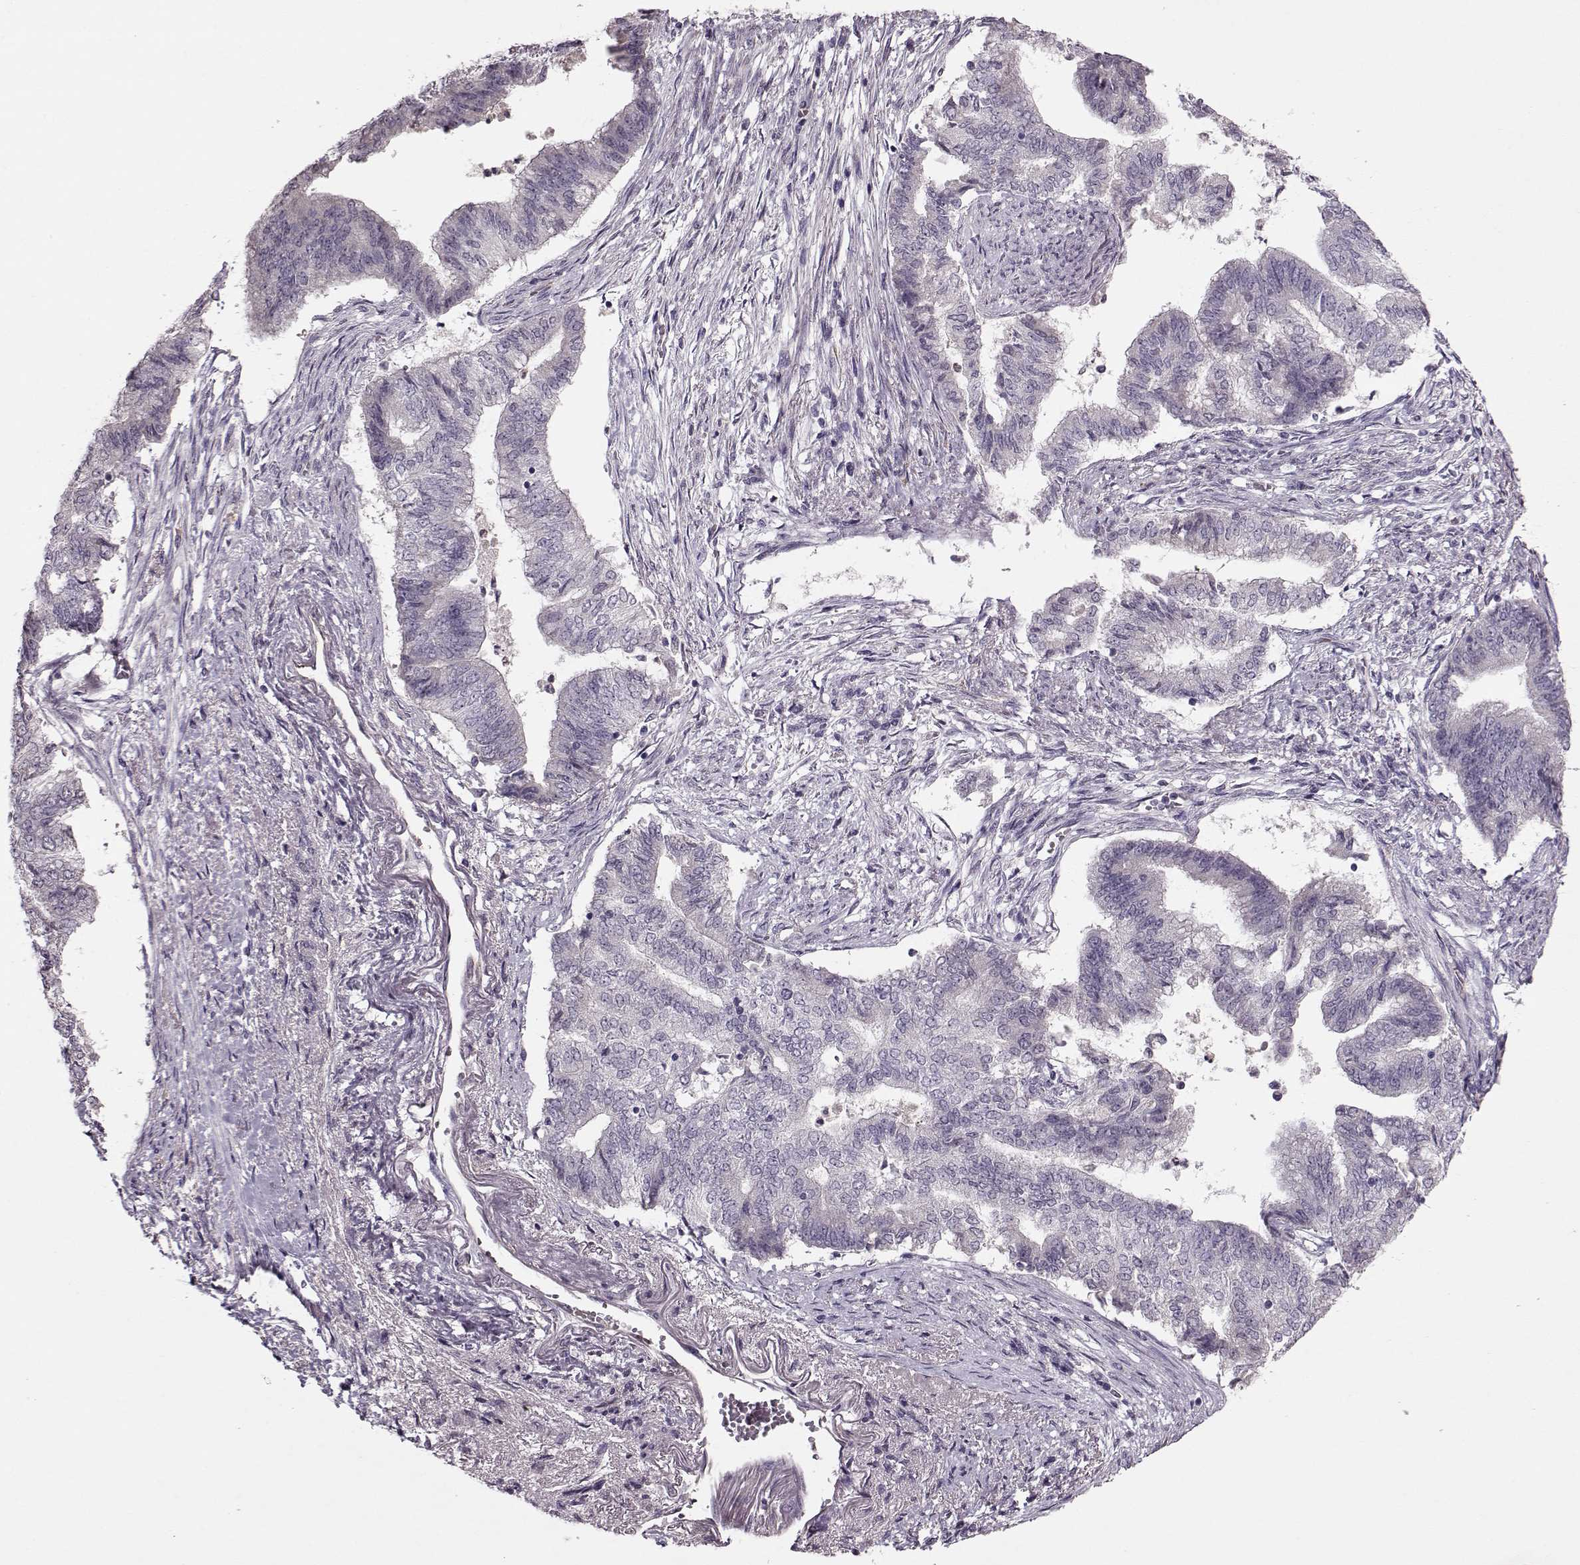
{"staining": {"intensity": "negative", "quantity": "none", "location": "none"}, "tissue": "endometrial cancer", "cell_type": "Tumor cells", "image_type": "cancer", "snomed": [{"axis": "morphology", "description": "Adenocarcinoma, NOS"}, {"axis": "topography", "description": "Endometrium"}], "caption": "Immunohistochemistry (IHC) photomicrograph of human endometrial adenocarcinoma stained for a protein (brown), which demonstrates no expression in tumor cells.", "gene": "ACOT11", "patient": {"sex": "female", "age": 65}}